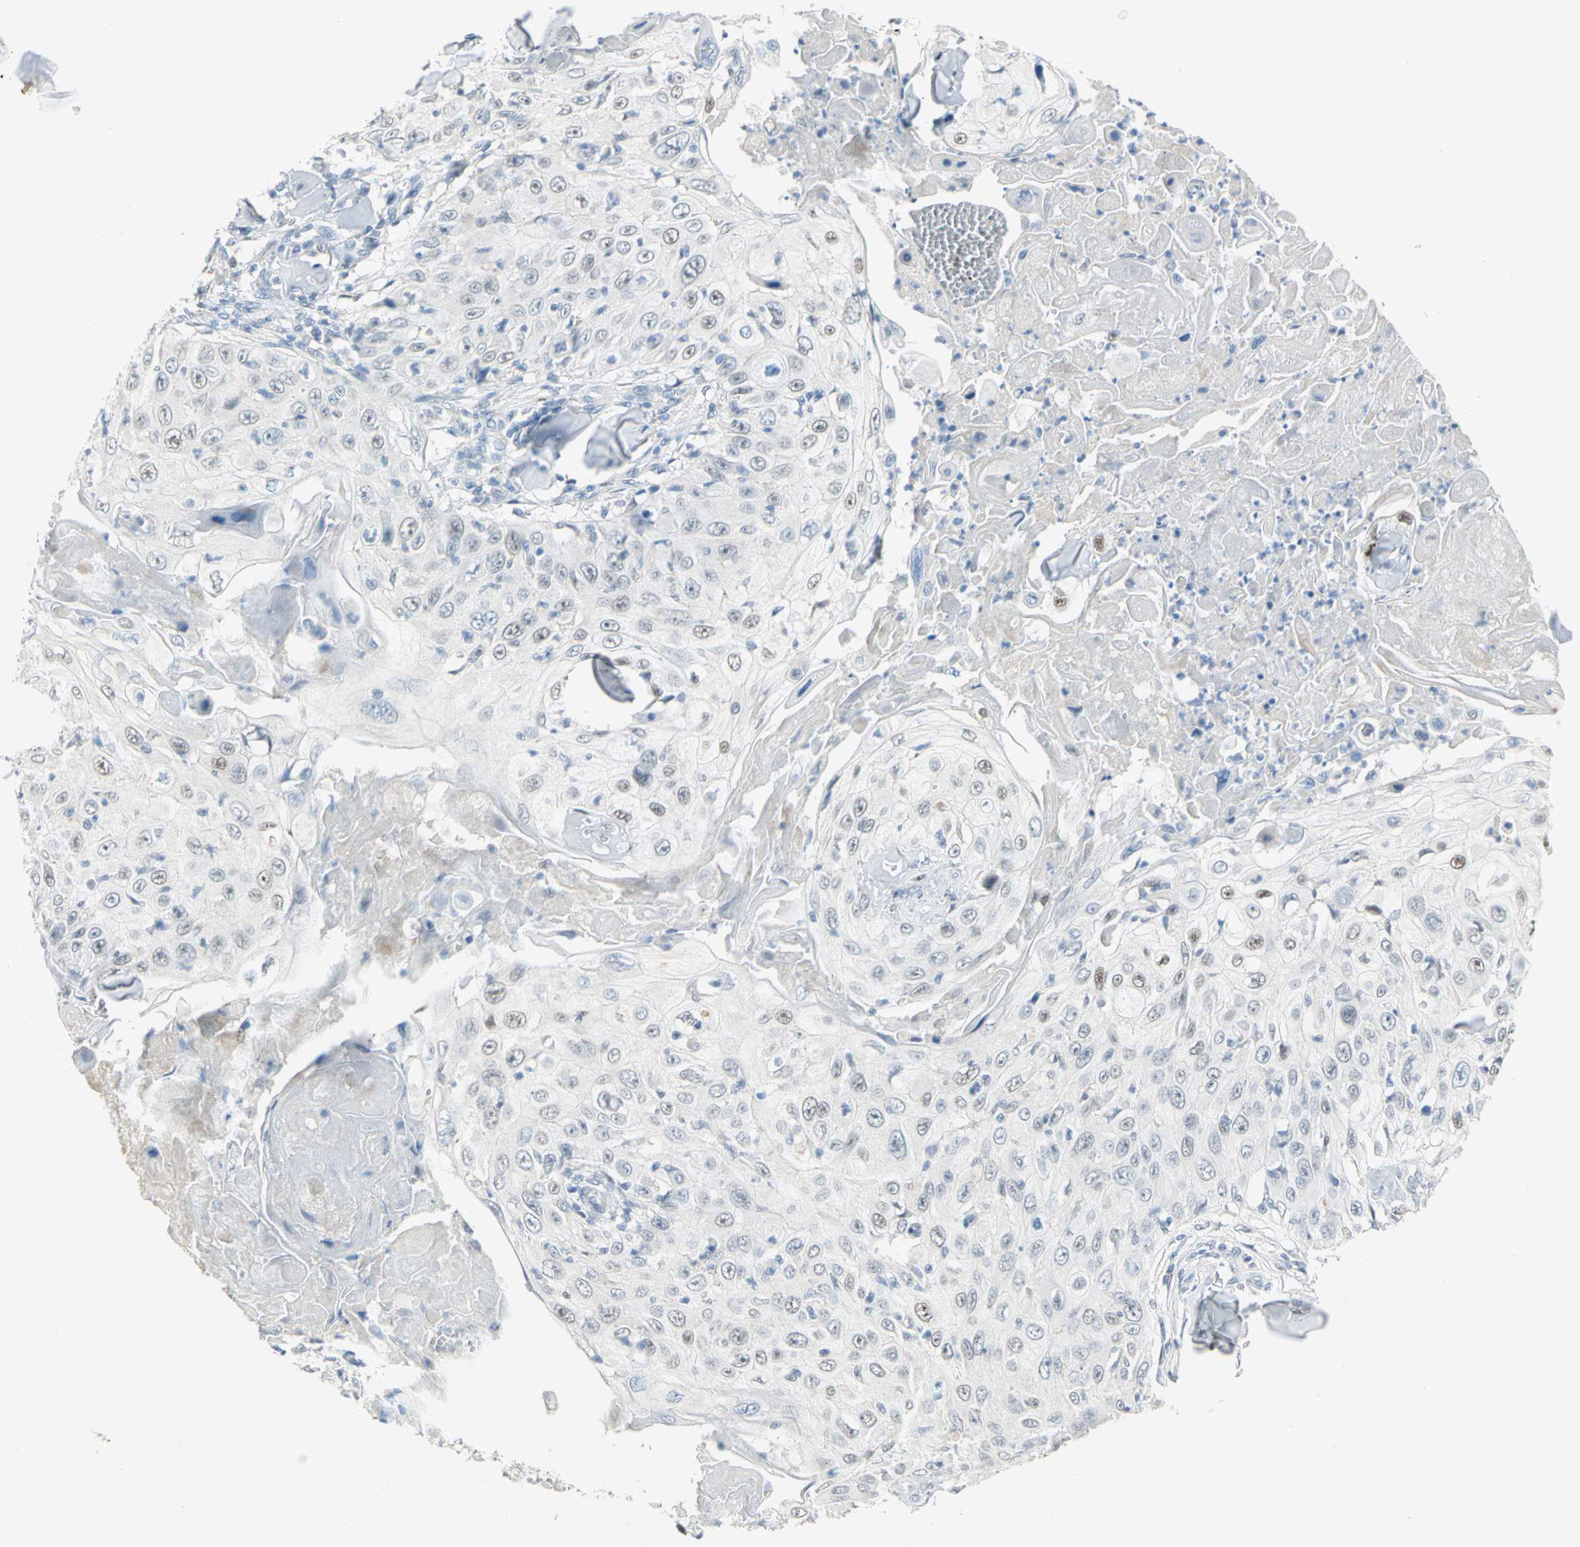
{"staining": {"intensity": "weak", "quantity": "25%-75%", "location": "nuclear"}, "tissue": "skin cancer", "cell_type": "Tumor cells", "image_type": "cancer", "snomed": [{"axis": "morphology", "description": "Squamous cell carcinoma, NOS"}, {"axis": "topography", "description": "Skin"}], "caption": "Skin squamous cell carcinoma stained with a protein marker displays weak staining in tumor cells.", "gene": "NAB2", "patient": {"sex": "male", "age": 86}}